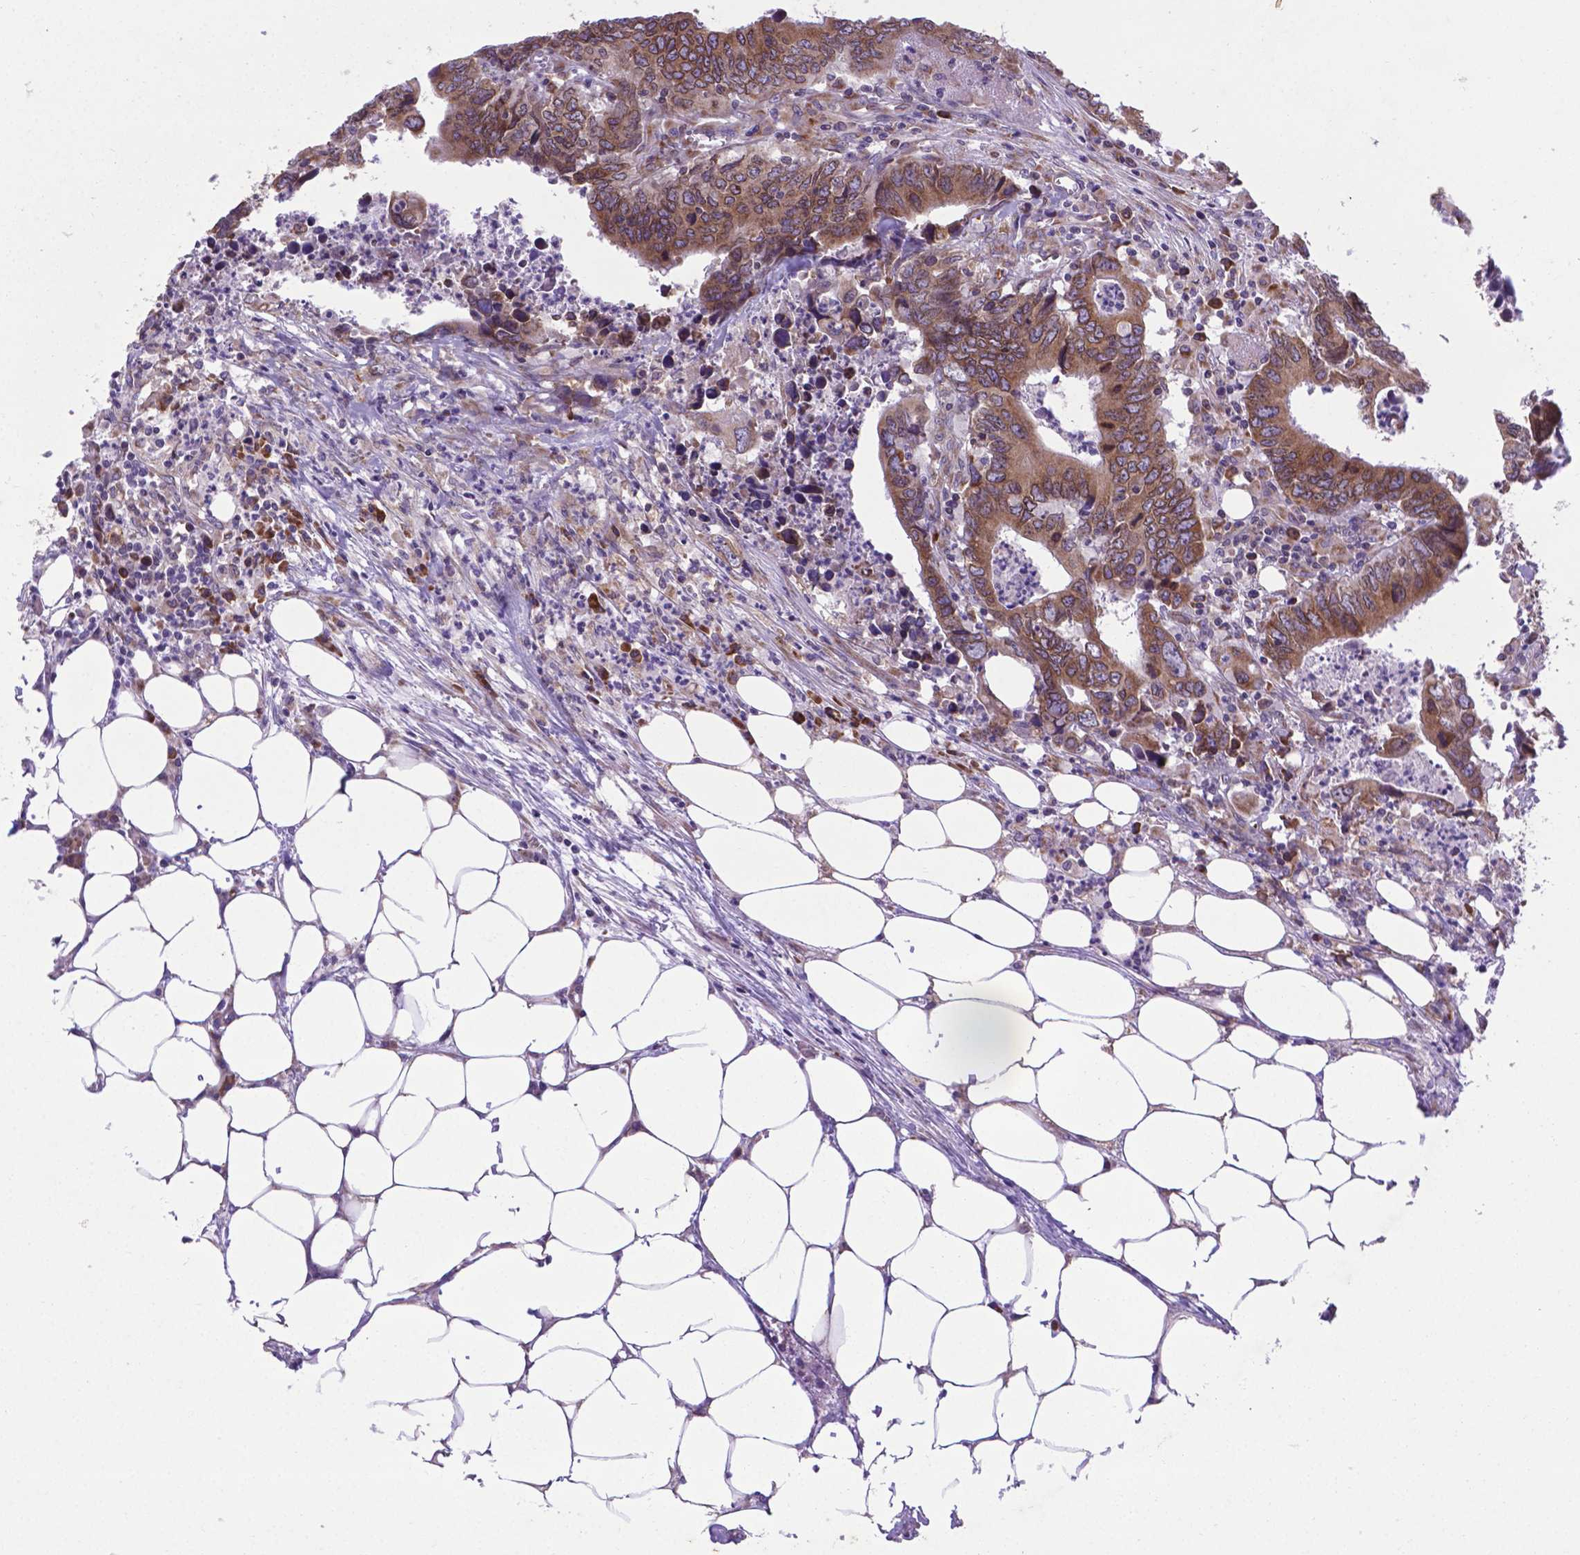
{"staining": {"intensity": "moderate", "quantity": ">75%", "location": "cytoplasmic/membranous"}, "tissue": "colorectal cancer", "cell_type": "Tumor cells", "image_type": "cancer", "snomed": [{"axis": "morphology", "description": "Adenocarcinoma, NOS"}, {"axis": "topography", "description": "Colon"}], "caption": "A micrograph of human colorectal cancer stained for a protein shows moderate cytoplasmic/membranous brown staining in tumor cells.", "gene": "WDR83OS", "patient": {"sex": "female", "age": 82}}